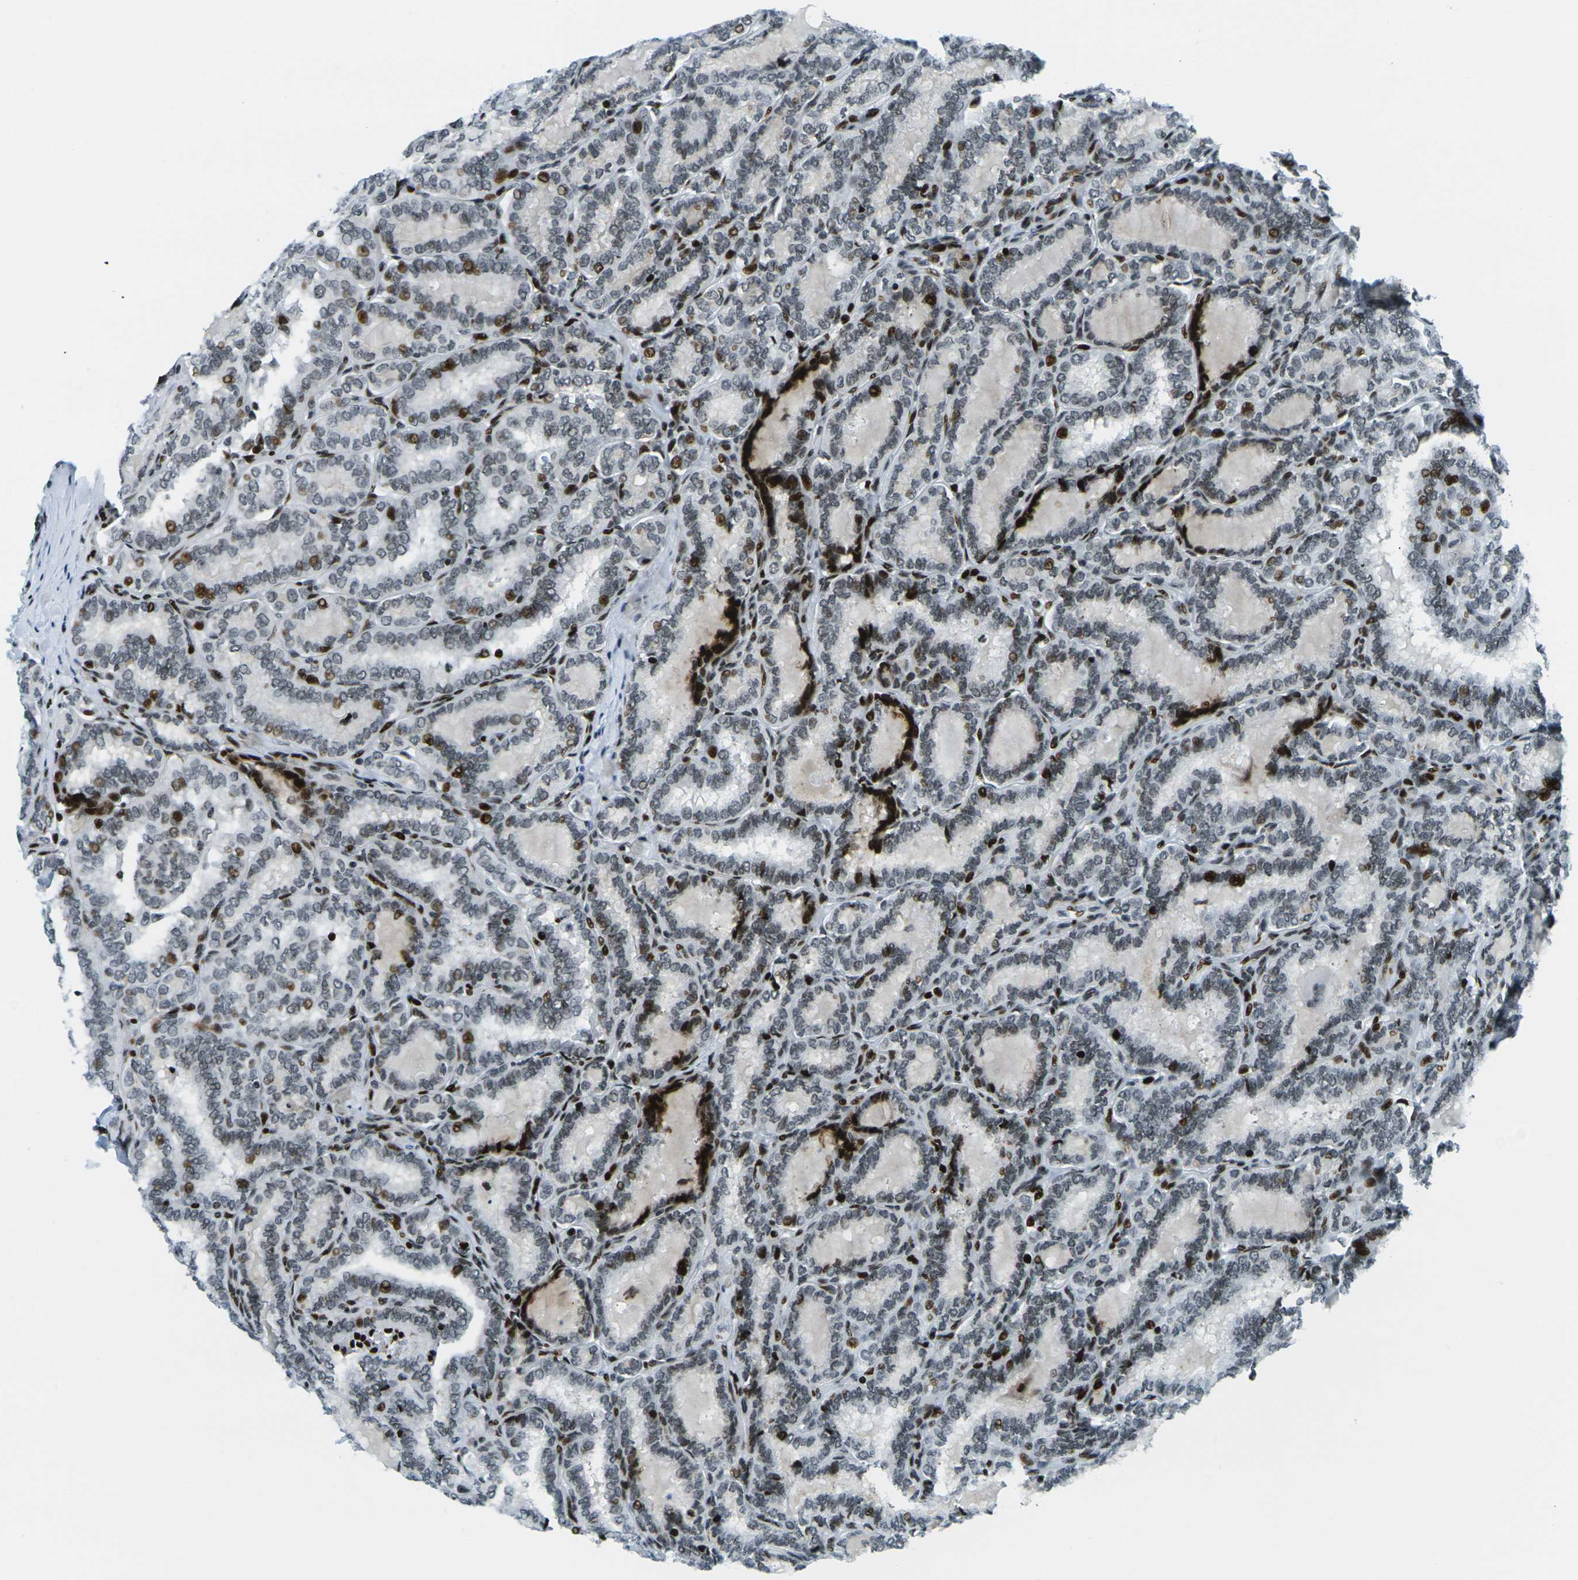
{"staining": {"intensity": "moderate", "quantity": "25%-75%", "location": "nuclear"}, "tissue": "thyroid cancer", "cell_type": "Tumor cells", "image_type": "cancer", "snomed": [{"axis": "morphology", "description": "Normal tissue, NOS"}, {"axis": "morphology", "description": "Papillary adenocarcinoma, NOS"}, {"axis": "topography", "description": "Thyroid gland"}], "caption": "Tumor cells show medium levels of moderate nuclear expression in approximately 25%-75% of cells in human thyroid cancer (papillary adenocarcinoma).", "gene": "H3-3A", "patient": {"sex": "female", "age": 30}}